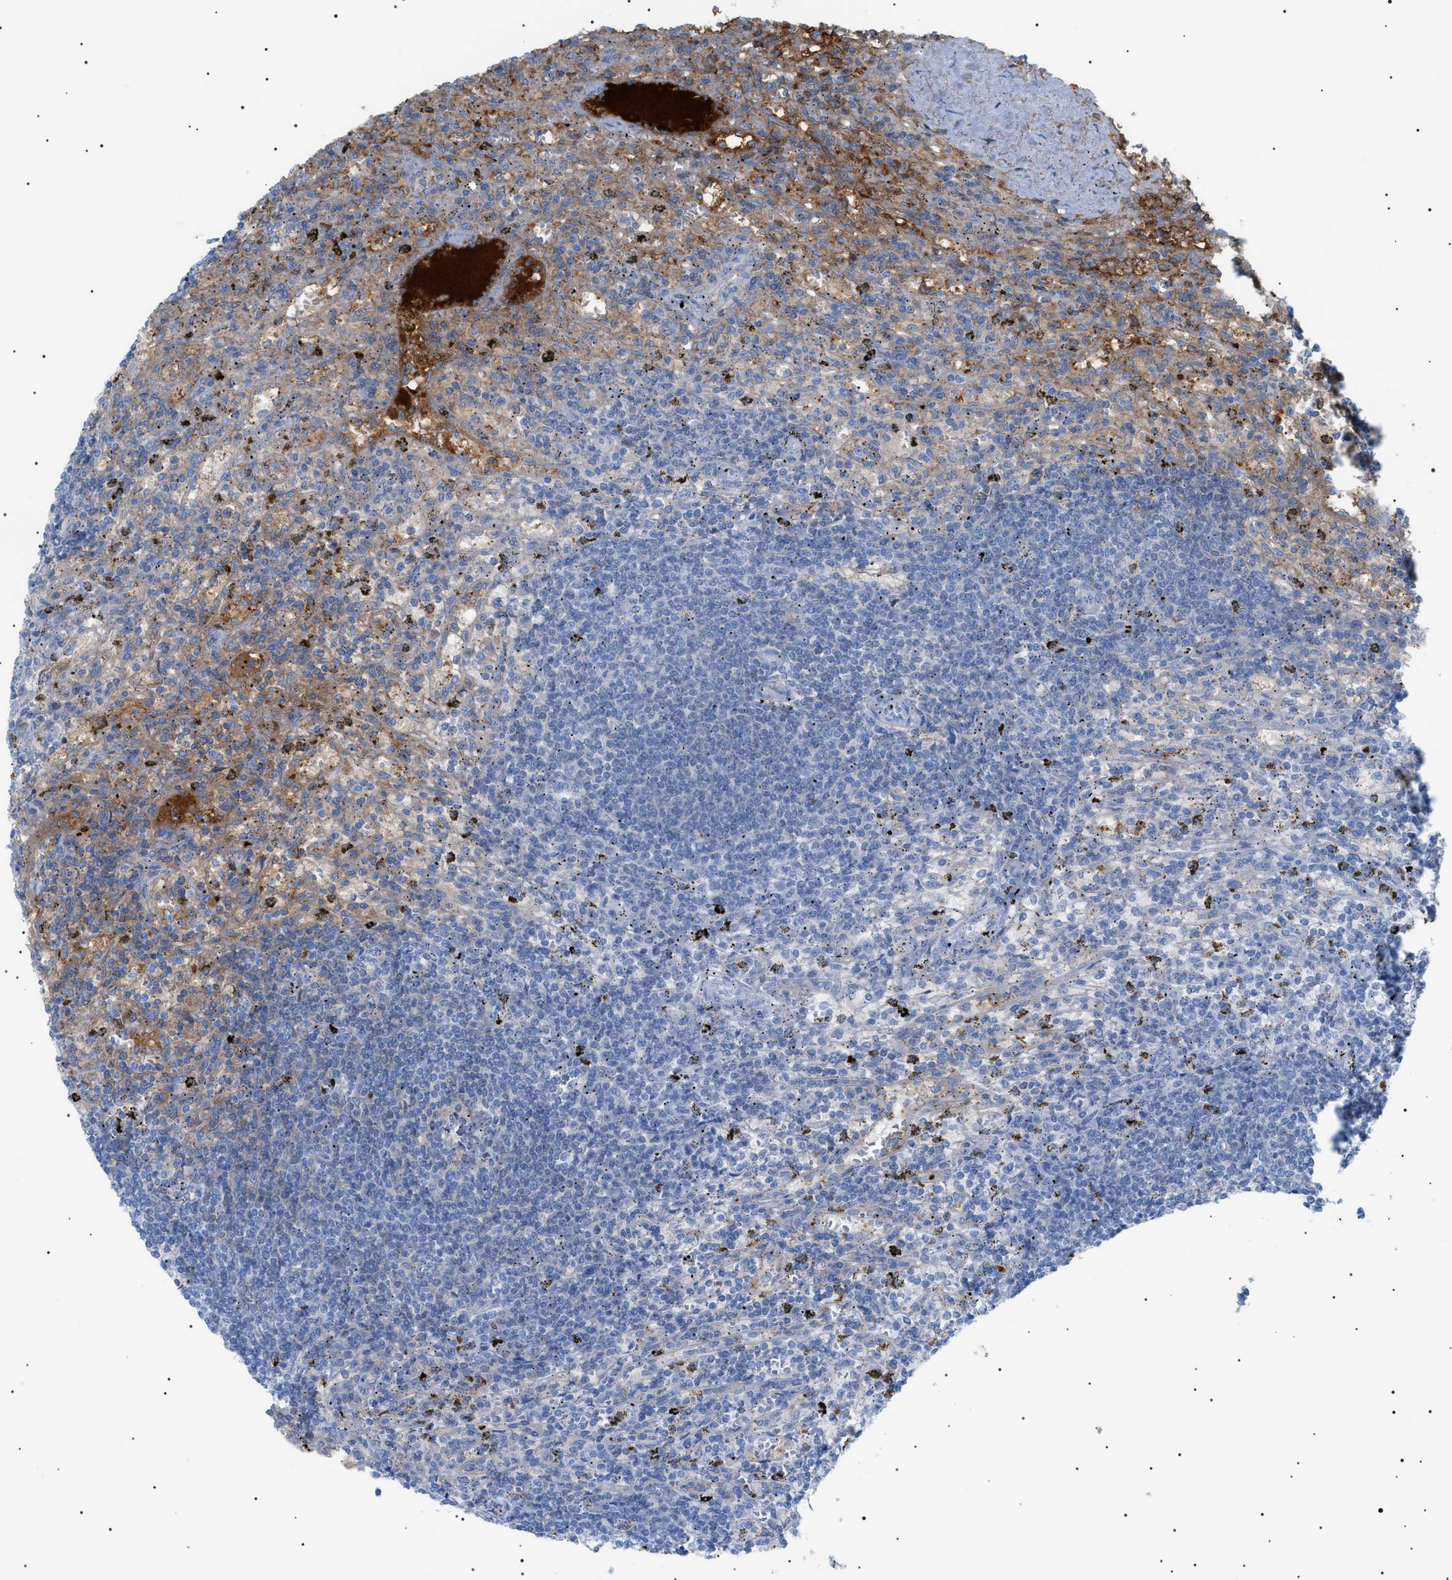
{"staining": {"intensity": "weak", "quantity": "25%-75%", "location": "cytoplasmic/membranous"}, "tissue": "lymphoma", "cell_type": "Tumor cells", "image_type": "cancer", "snomed": [{"axis": "morphology", "description": "Malignant lymphoma, non-Hodgkin's type, Low grade"}, {"axis": "topography", "description": "Spleen"}], "caption": "Immunohistochemical staining of low-grade malignant lymphoma, non-Hodgkin's type demonstrates low levels of weak cytoplasmic/membranous protein staining in about 25%-75% of tumor cells. The staining was performed using DAB, with brown indicating positive protein expression. Nuclei are stained blue with hematoxylin.", "gene": "LPA", "patient": {"sex": "male", "age": 76}}